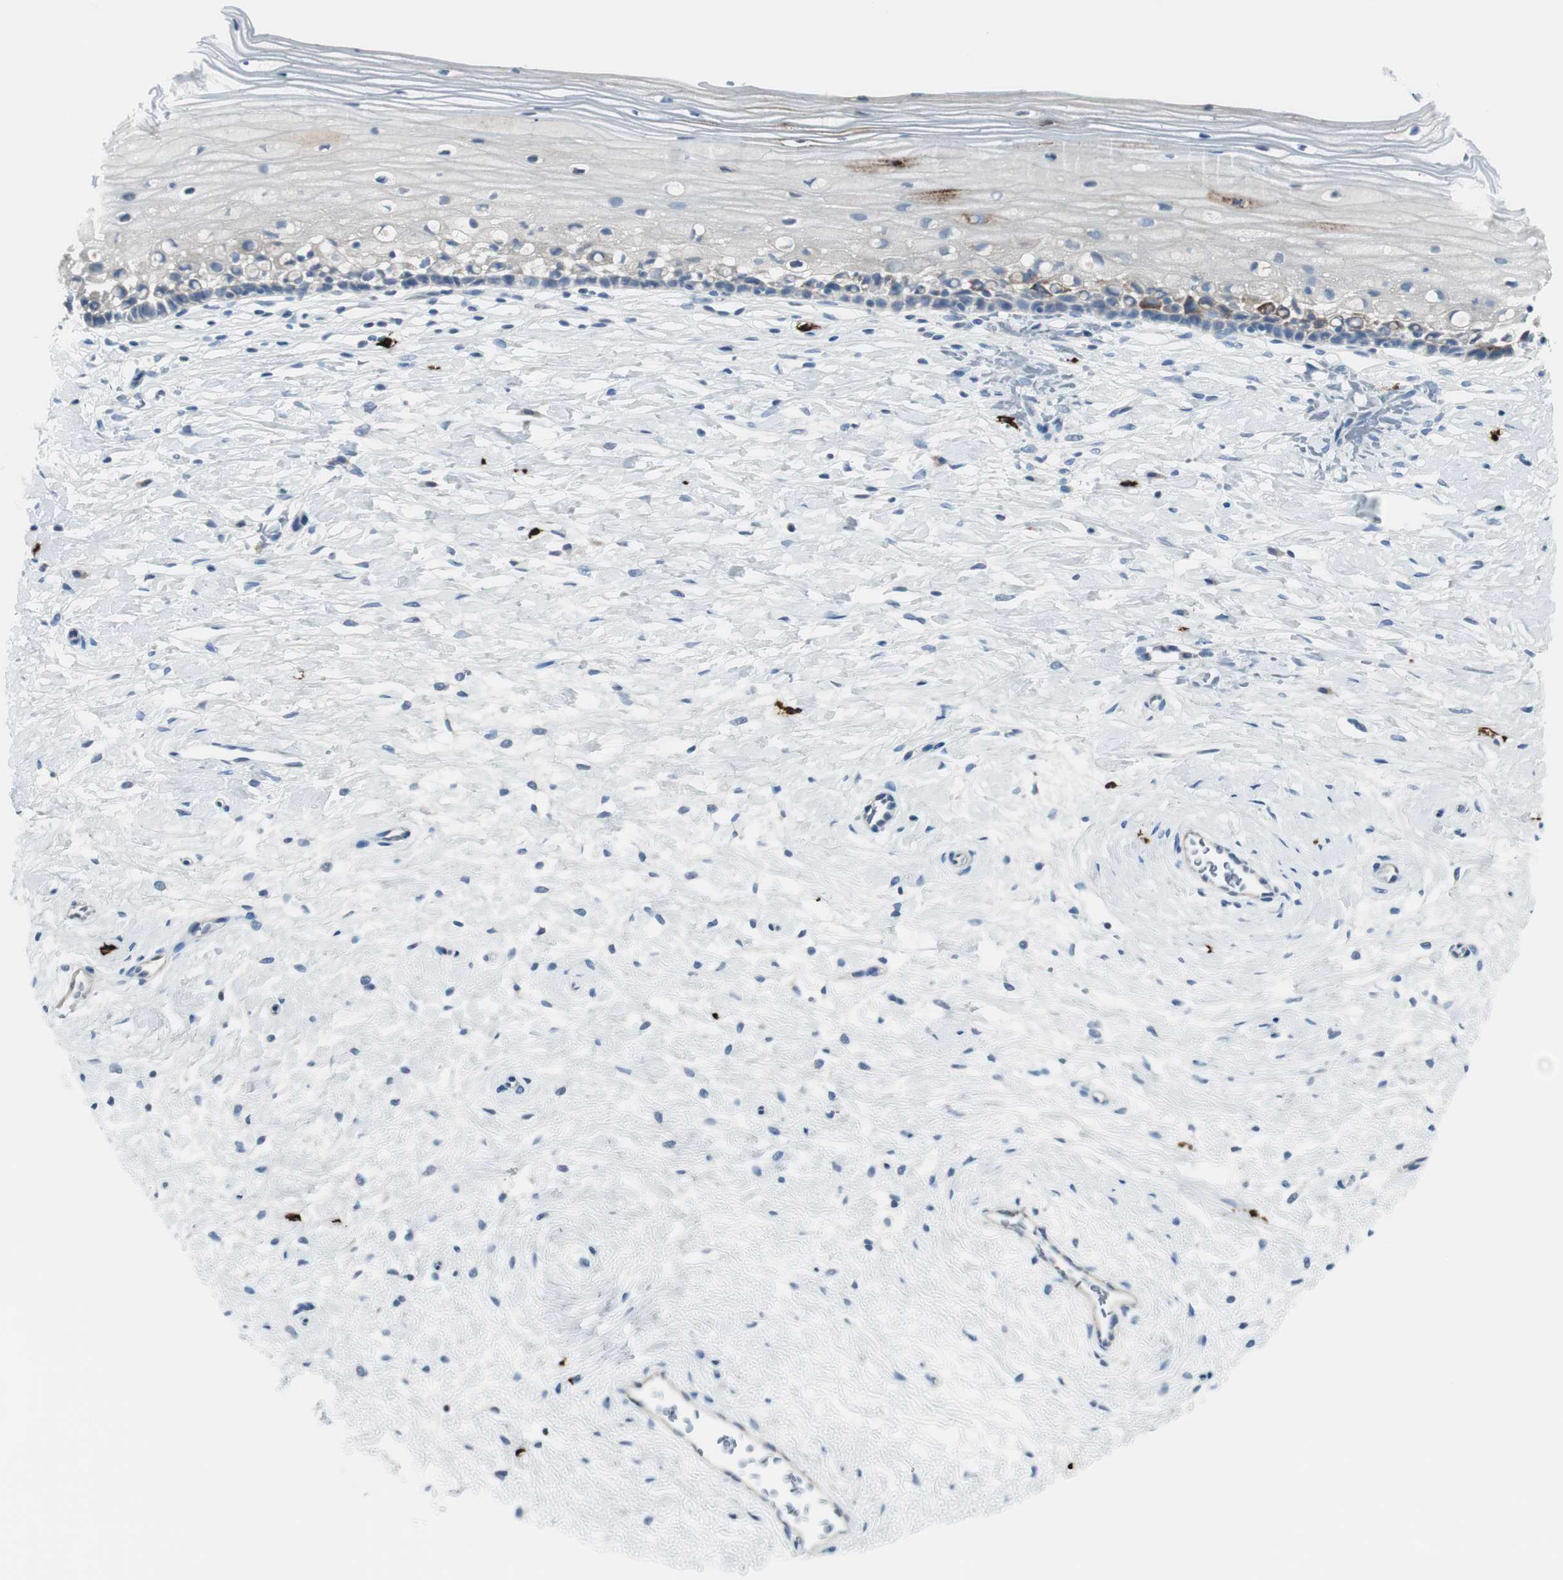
{"staining": {"intensity": "strong", "quantity": ">75%", "location": "cytoplasmic/membranous"}, "tissue": "cervix", "cell_type": "Glandular cells", "image_type": "normal", "snomed": [{"axis": "morphology", "description": "Normal tissue, NOS"}, {"axis": "topography", "description": "Cervix"}], "caption": "Glandular cells reveal high levels of strong cytoplasmic/membranous positivity in about >75% of cells in unremarkable cervix.", "gene": "DLG4", "patient": {"sex": "female", "age": 39}}